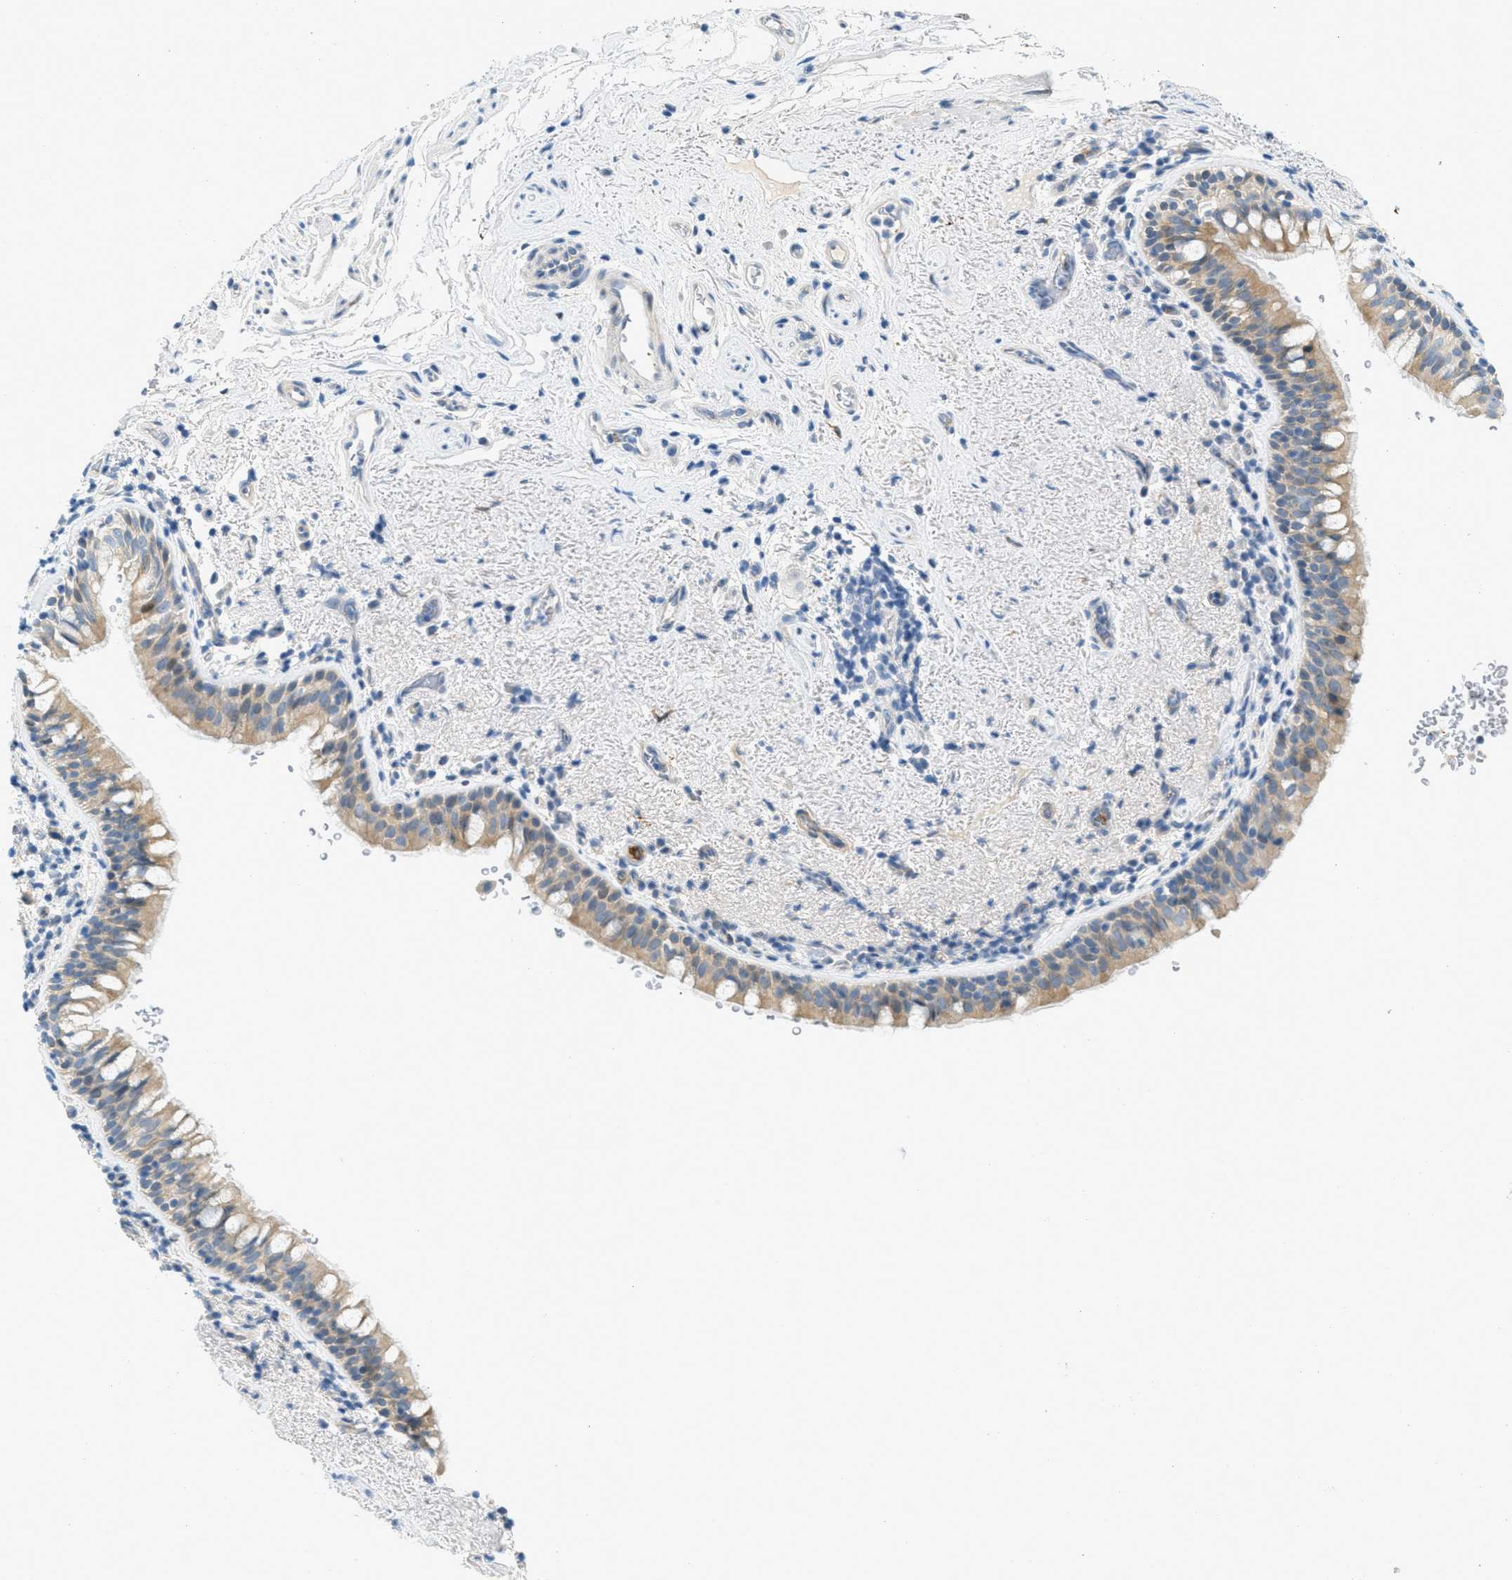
{"staining": {"intensity": "moderate", "quantity": ">75%", "location": "cytoplasmic/membranous"}, "tissue": "bronchus", "cell_type": "Respiratory epithelial cells", "image_type": "normal", "snomed": [{"axis": "morphology", "description": "Normal tissue, NOS"}, {"axis": "morphology", "description": "Inflammation, NOS"}, {"axis": "topography", "description": "Cartilage tissue"}, {"axis": "topography", "description": "Bronchus"}], "caption": "Immunohistochemistry (DAB) staining of normal human bronchus shows moderate cytoplasmic/membranous protein expression in approximately >75% of respiratory epithelial cells. Using DAB (brown) and hematoxylin (blue) stains, captured at high magnification using brightfield microscopy.", "gene": "CYP4X1", "patient": {"sex": "male", "age": 77}}